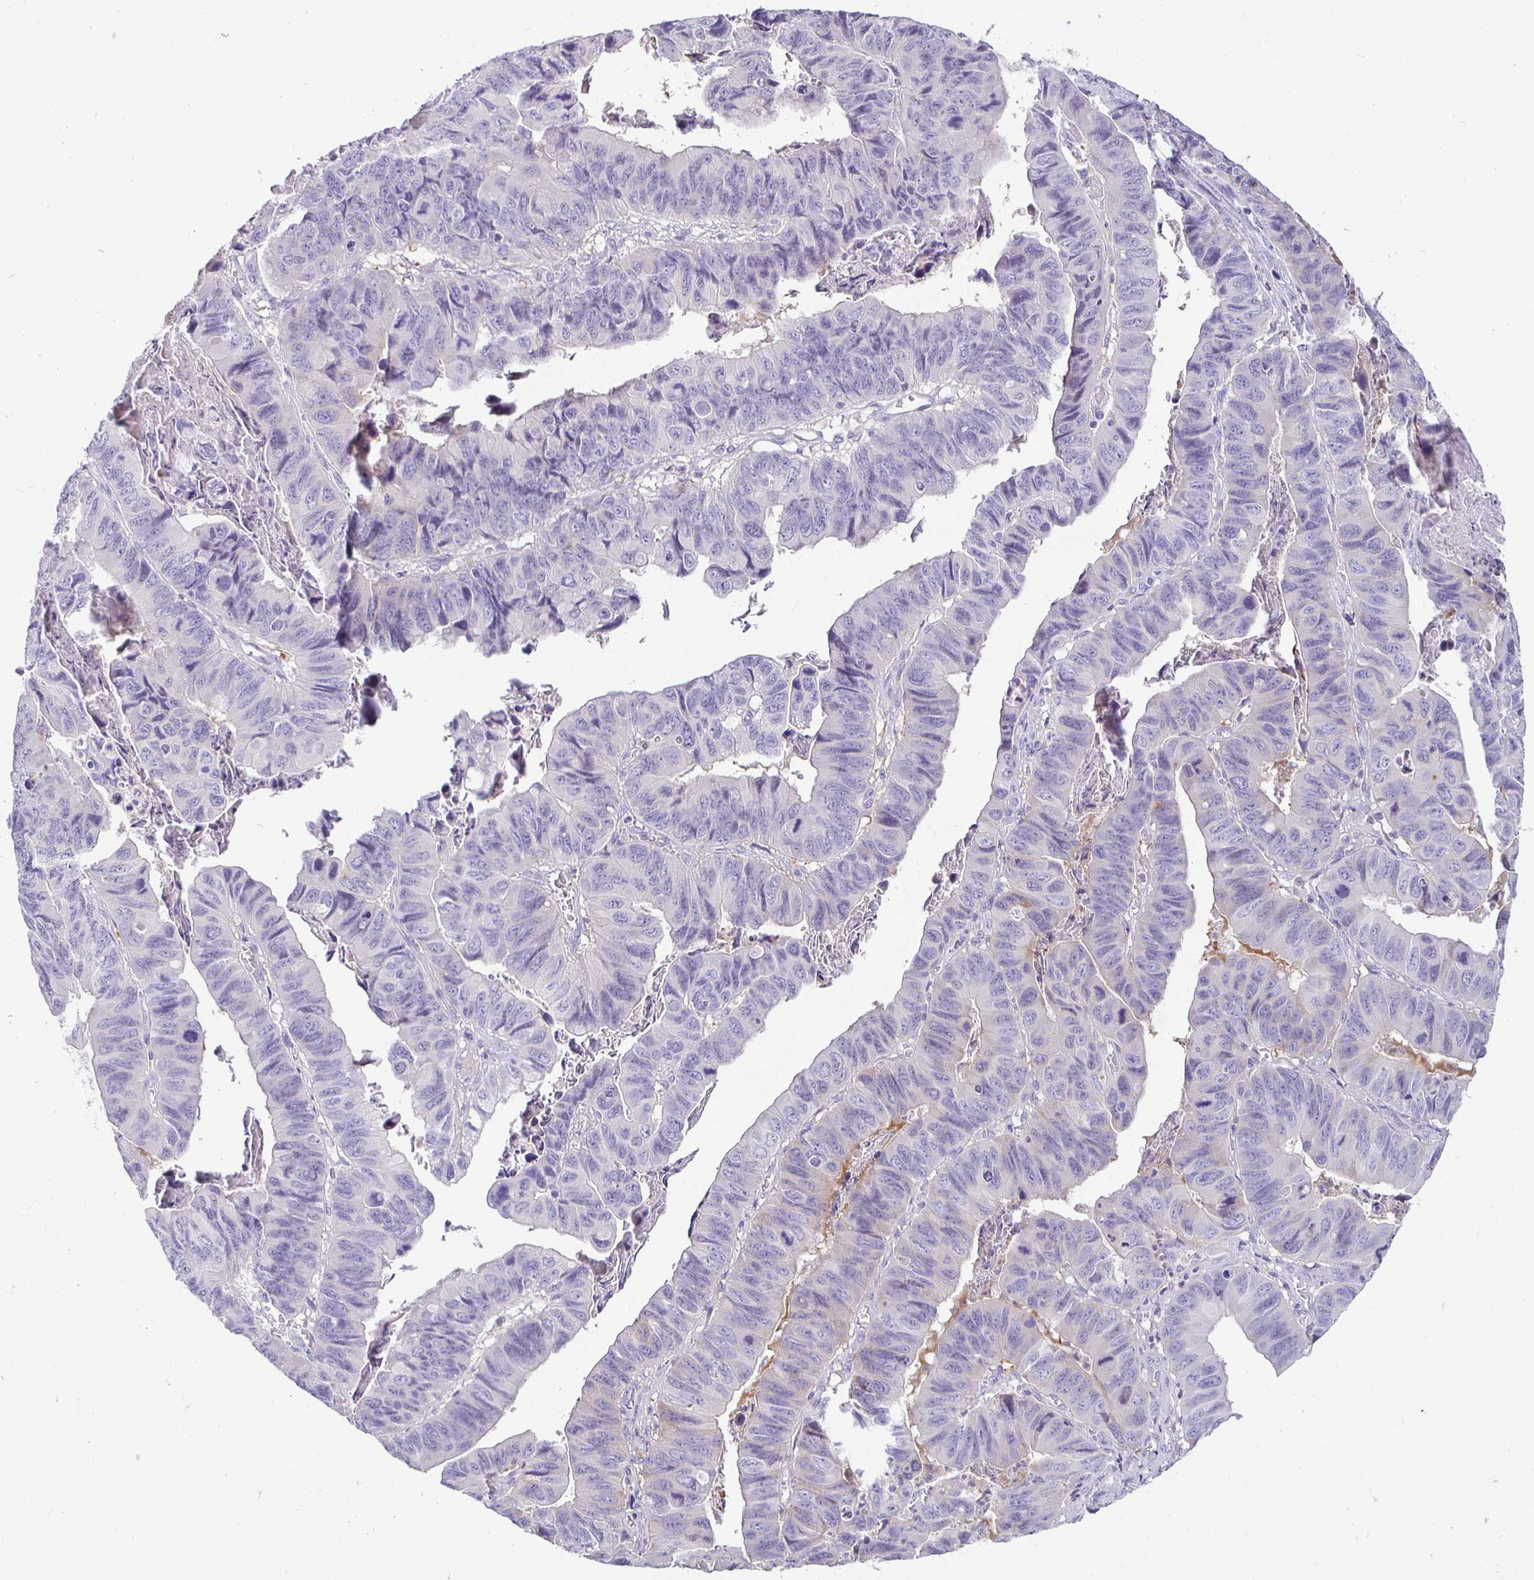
{"staining": {"intensity": "negative", "quantity": "none", "location": "none"}, "tissue": "stomach cancer", "cell_type": "Tumor cells", "image_type": "cancer", "snomed": [{"axis": "morphology", "description": "Adenocarcinoma, NOS"}, {"axis": "topography", "description": "Stomach, lower"}], "caption": "IHC photomicrograph of neoplastic tissue: stomach adenocarcinoma stained with DAB exhibits no significant protein expression in tumor cells.", "gene": "SIRPA", "patient": {"sex": "male", "age": 77}}